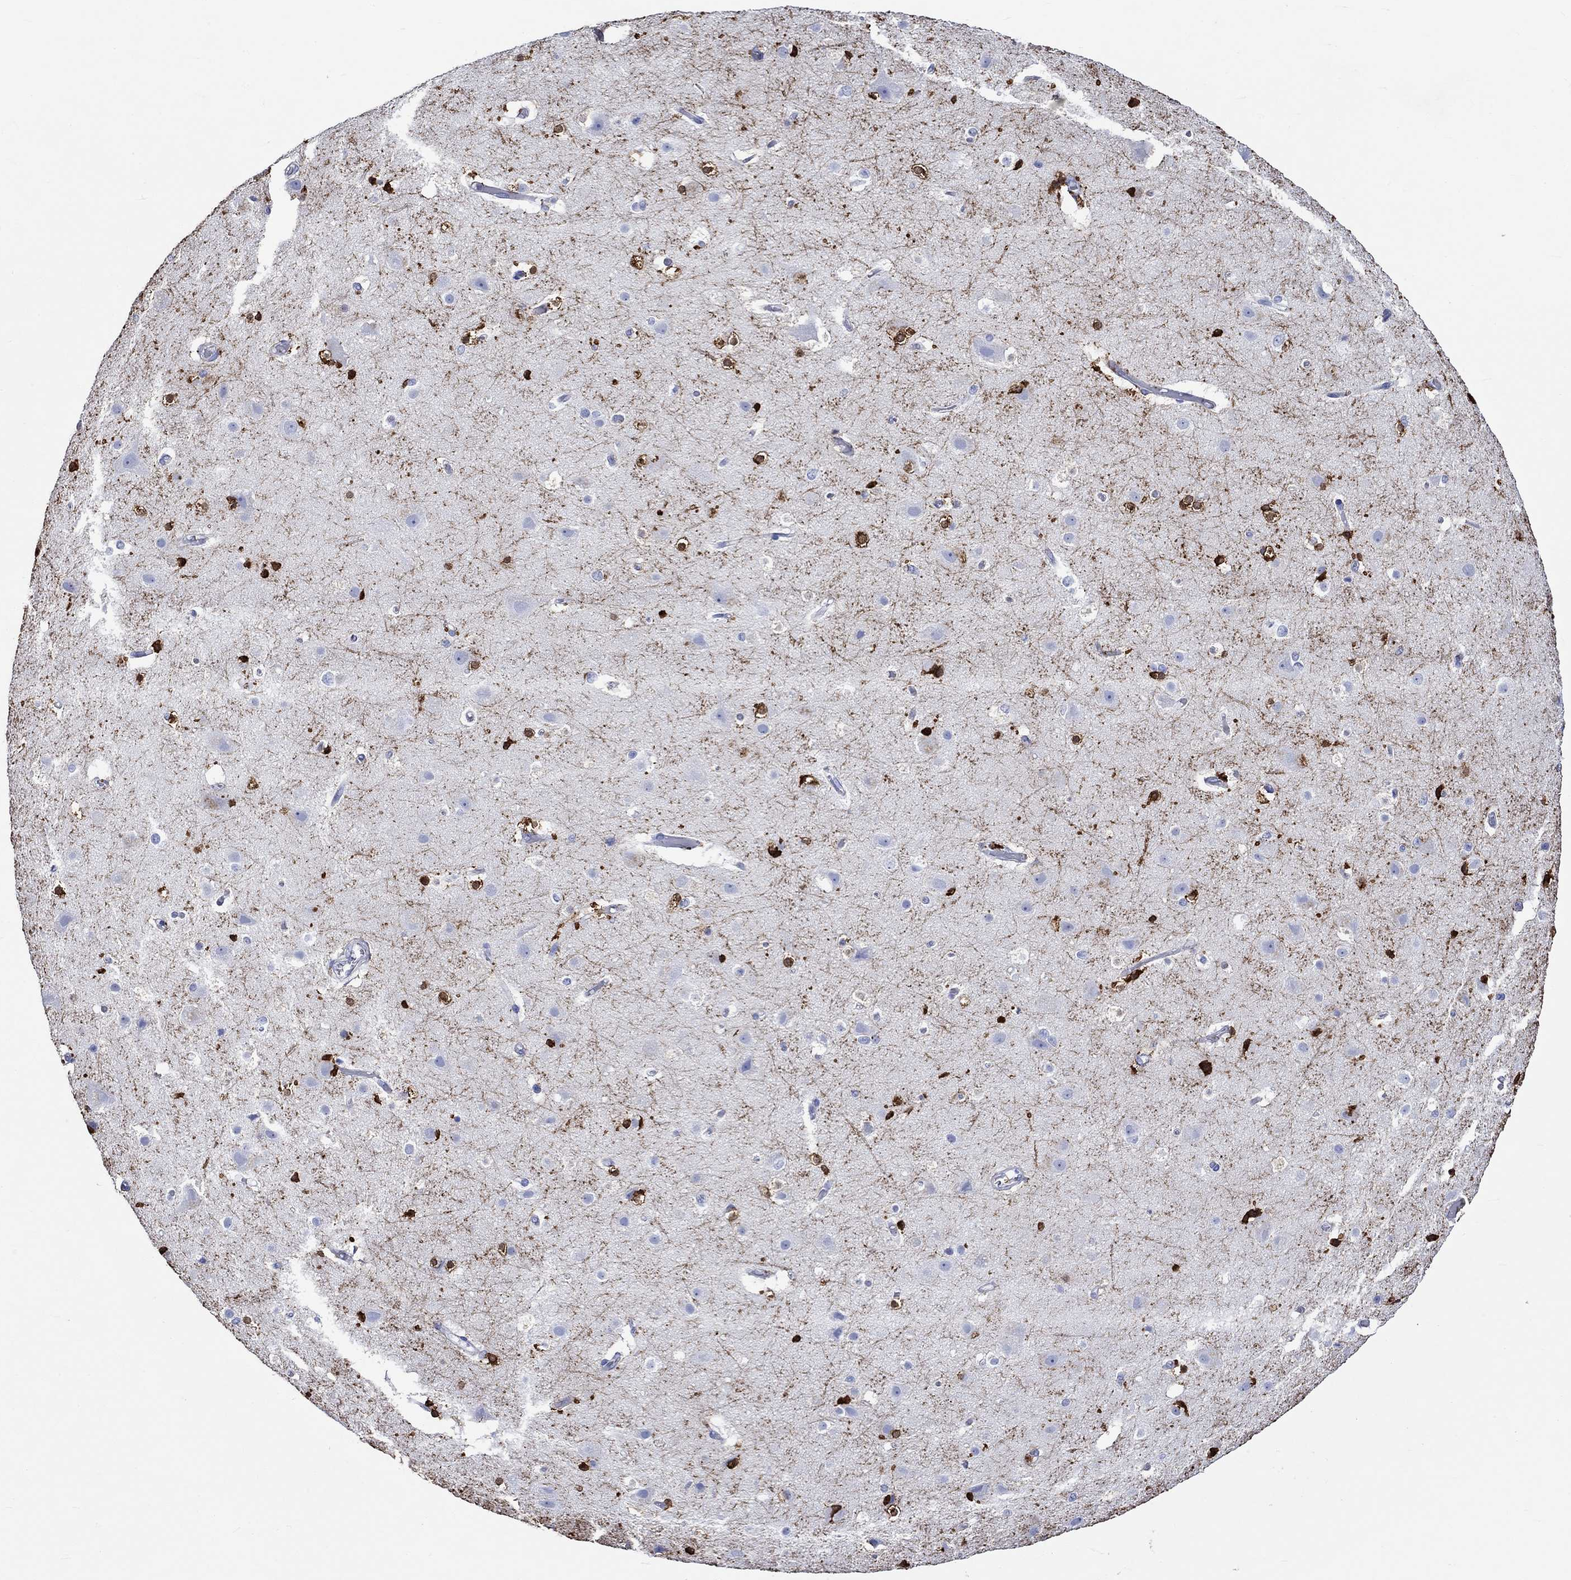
{"staining": {"intensity": "negative", "quantity": "none", "location": "none"}, "tissue": "cerebral cortex", "cell_type": "Endothelial cells", "image_type": "normal", "snomed": [{"axis": "morphology", "description": "Normal tissue, NOS"}, {"axis": "topography", "description": "Cerebral cortex"}], "caption": "This is a photomicrograph of immunohistochemistry (IHC) staining of normal cerebral cortex, which shows no staining in endothelial cells. (IHC, brightfield microscopy, high magnification).", "gene": "CRYAB", "patient": {"sex": "female", "age": 52}}